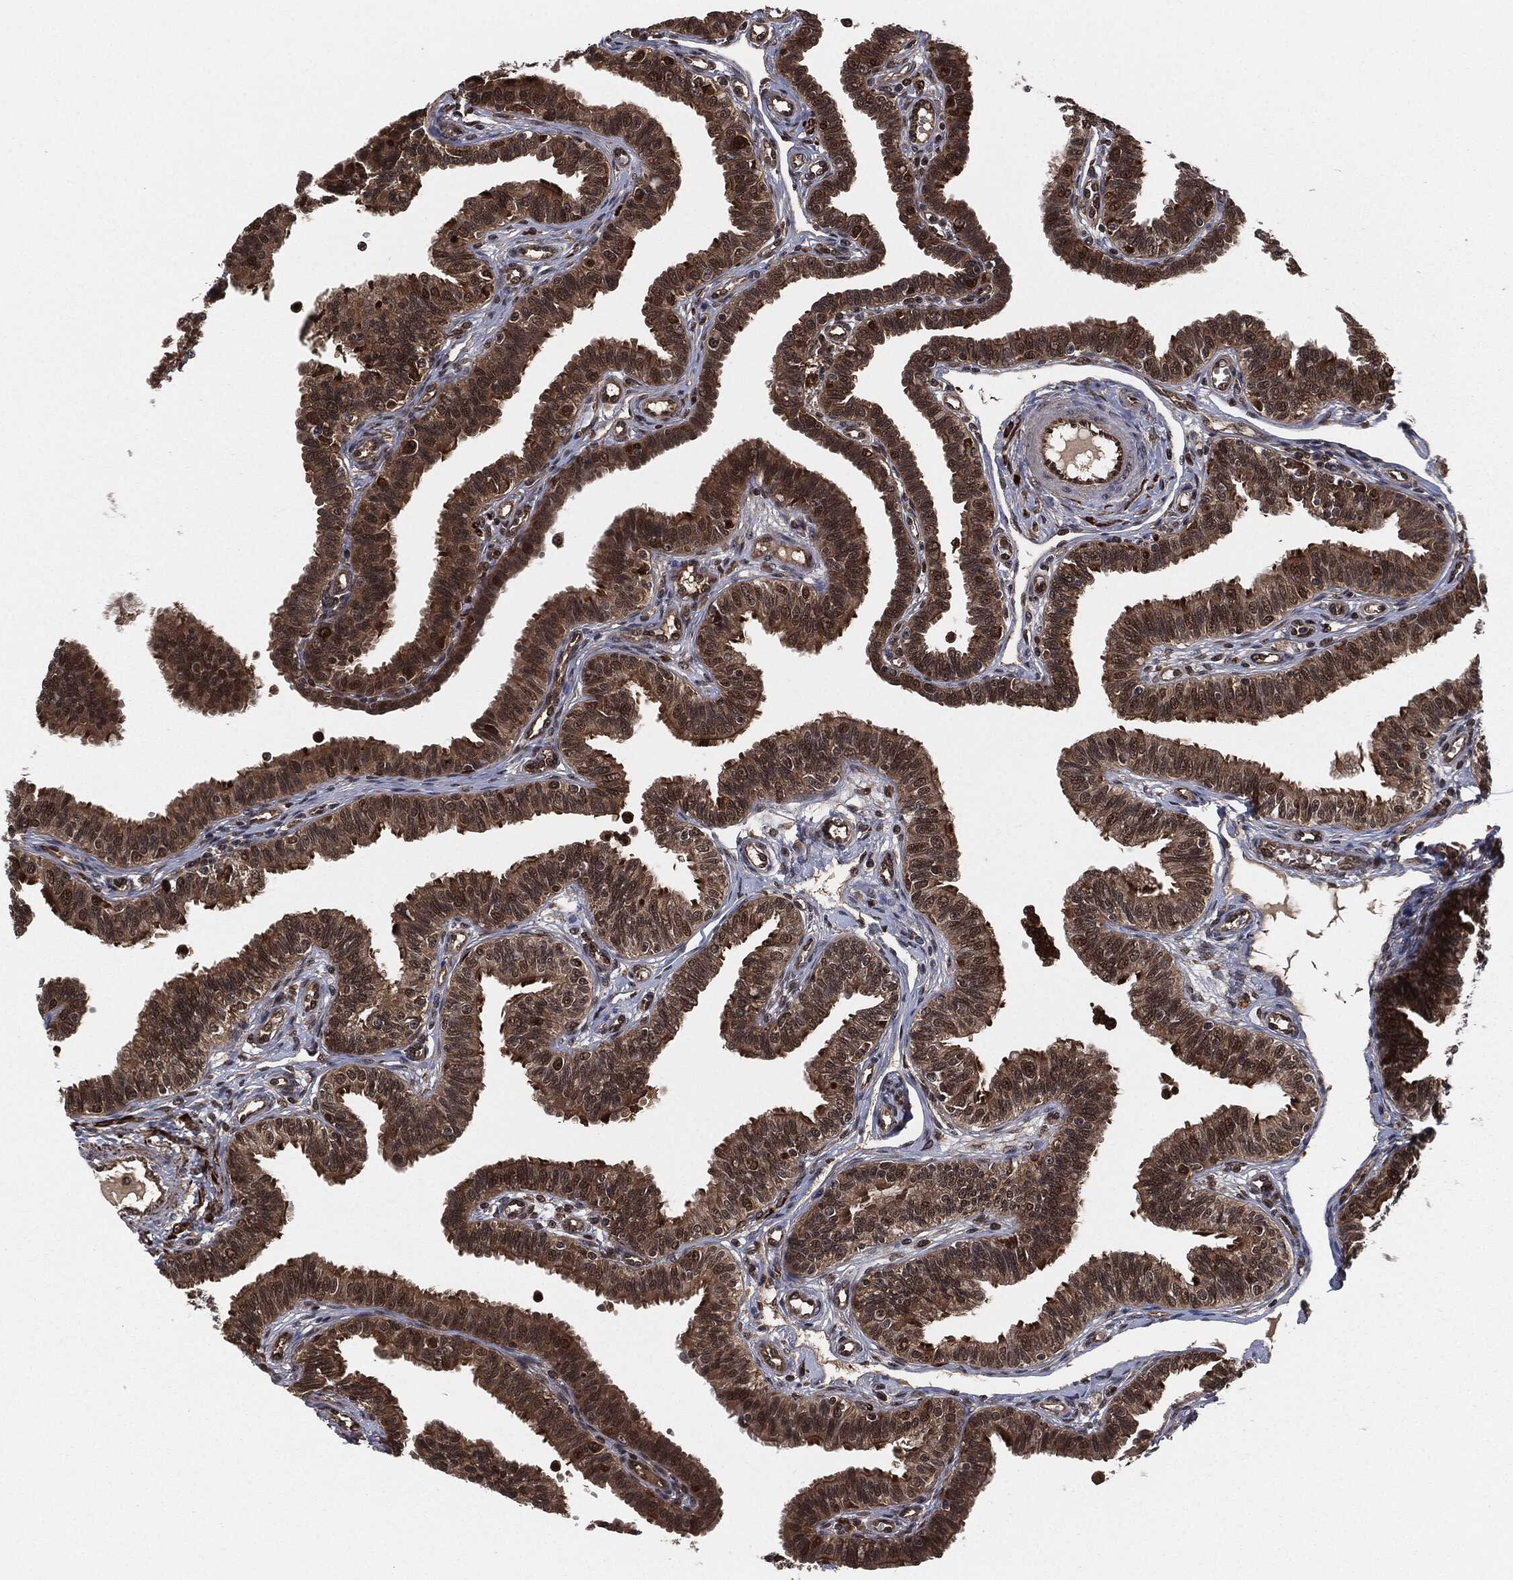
{"staining": {"intensity": "moderate", "quantity": ">75%", "location": "cytoplasmic/membranous,nuclear"}, "tissue": "fallopian tube", "cell_type": "Glandular cells", "image_type": "normal", "snomed": [{"axis": "morphology", "description": "Normal tissue, NOS"}, {"axis": "topography", "description": "Fallopian tube"}], "caption": "About >75% of glandular cells in benign human fallopian tube exhibit moderate cytoplasmic/membranous,nuclear protein staining as visualized by brown immunohistochemical staining.", "gene": "CAPRIN2", "patient": {"sex": "female", "age": 36}}